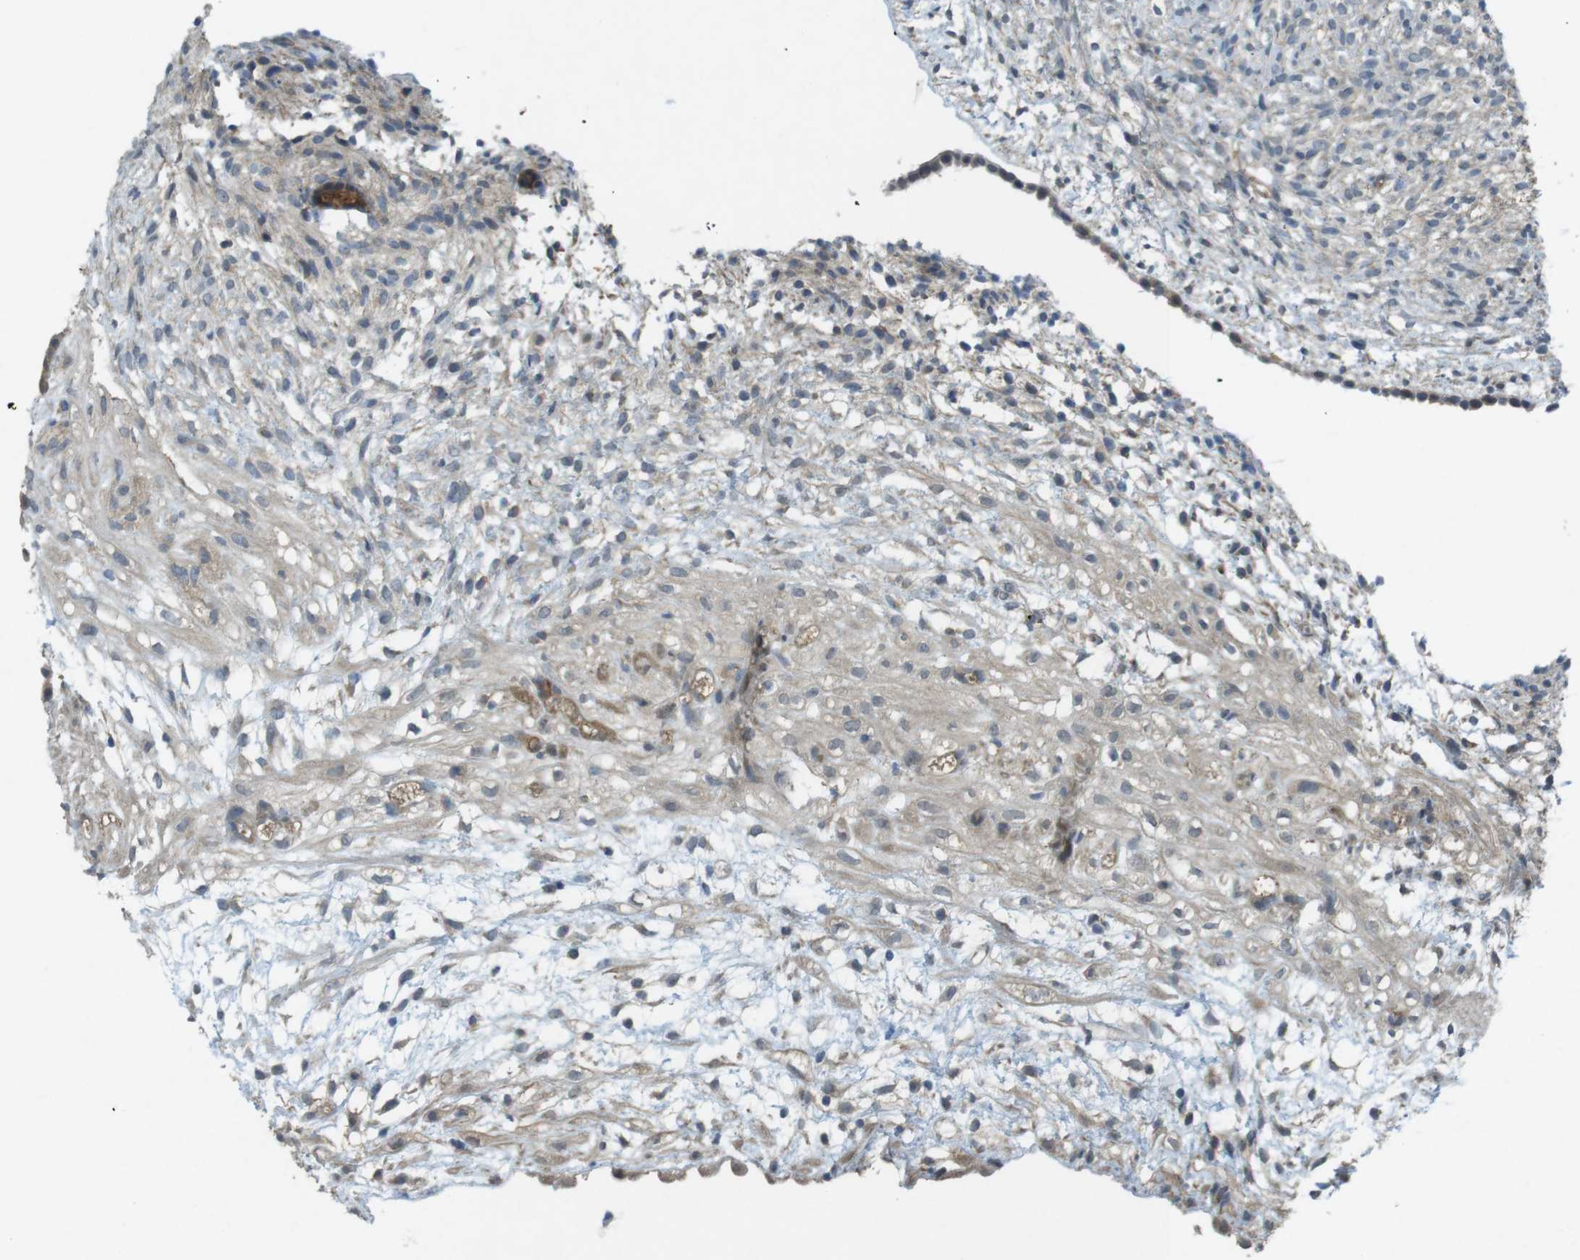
{"staining": {"intensity": "moderate", "quantity": ">75%", "location": "cytoplasmic/membranous"}, "tissue": "ovary", "cell_type": "Follicle cells", "image_type": "normal", "snomed": [{"axis": "morphology", "description": "Normal tissue, NOS"}, {"axis": "morphology", "description": "Cyst, NOS"}, {"axis": "topography", "description": "Ovary"}], "caption": "A brown stain labels moderate cytoplasmic/membranous positivity of a protein in follicle cells of unremarkable ovary.", "gene": "SUGT1", "patient": {"sex": "female", "age": 18}}